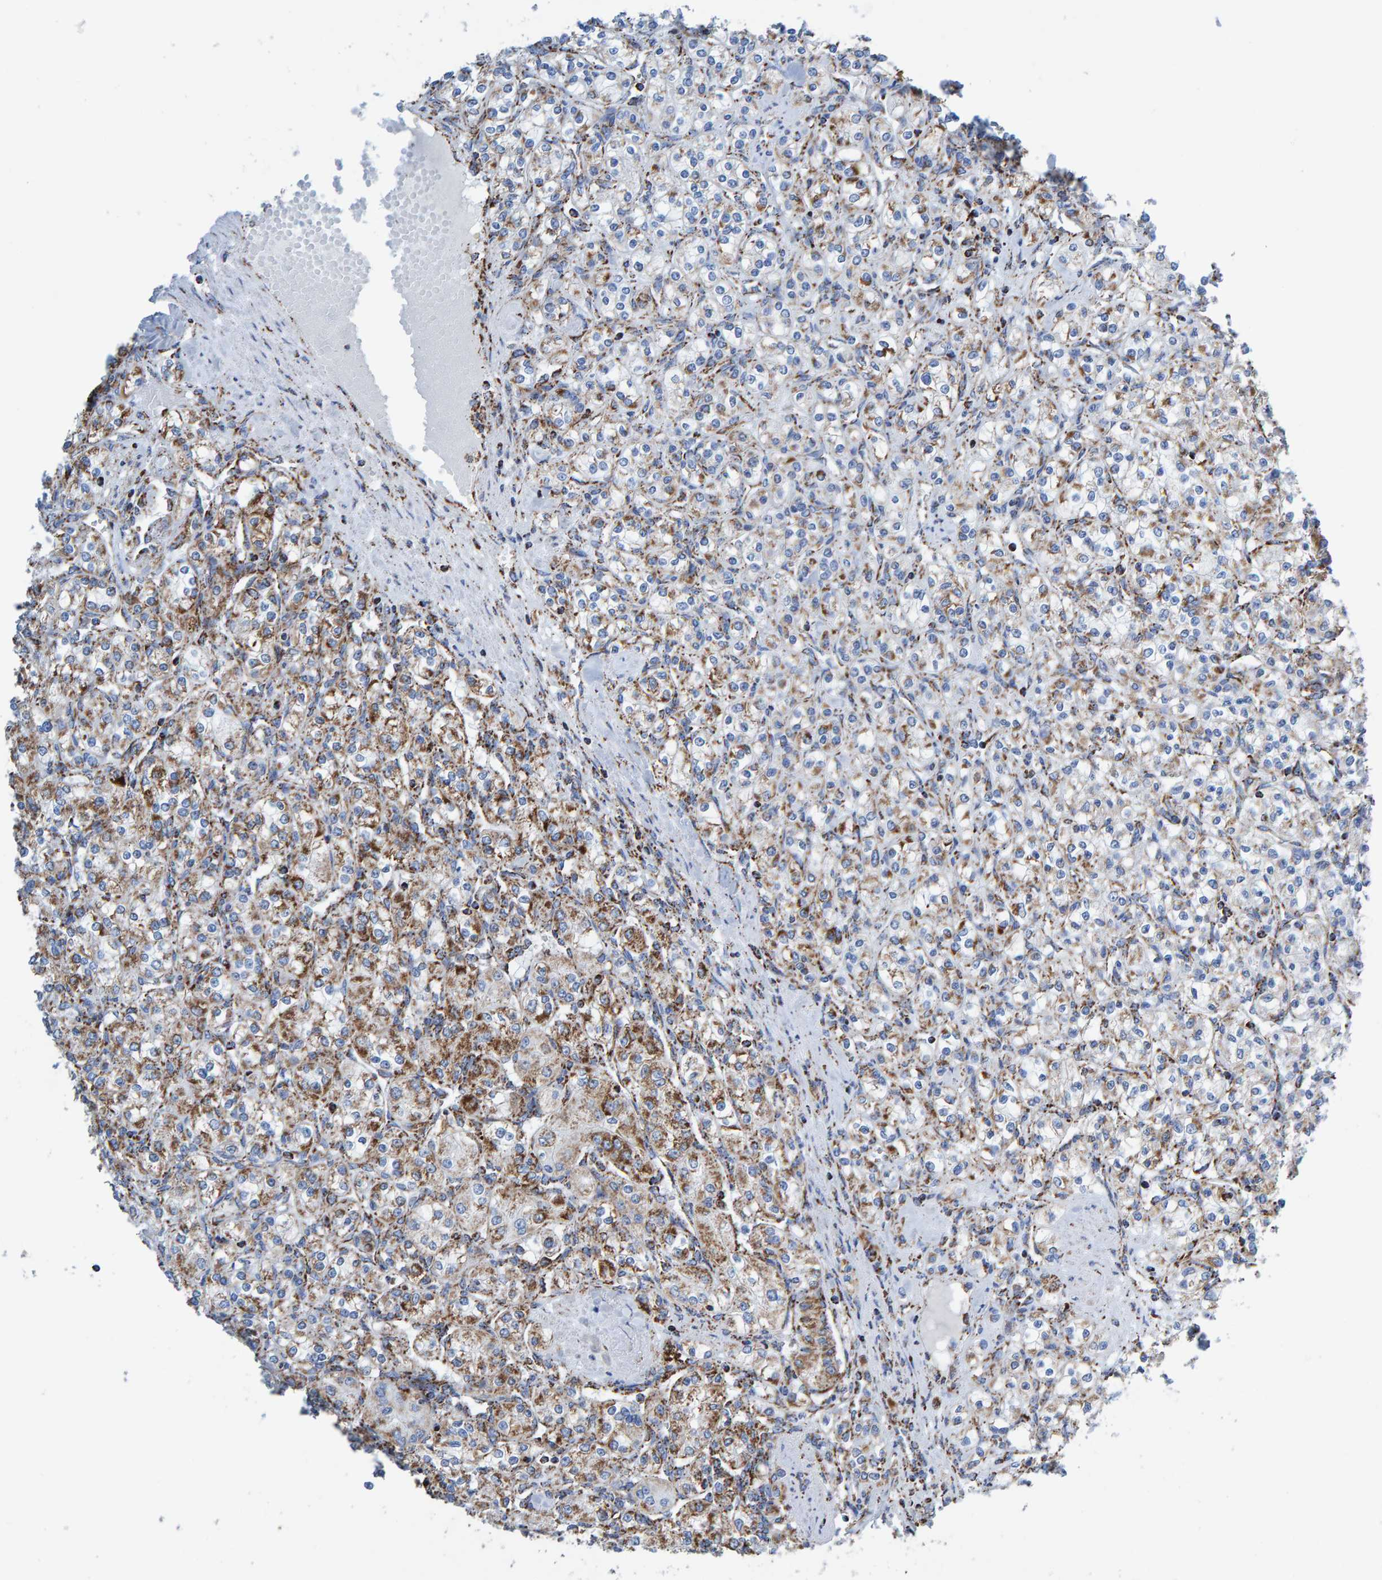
{"staining": {"intensity": "moderate", "quantity": "25%-75%", "location": "cytoplasmic/membranous"}, "tissue": "renal cancer", "cell_type": "Tumor cells", "image_type": "cancer", "snomed": [{"axis": "morphology", "description": "Adenocarcinoma, NOS"}, {"axis": "topography", "description": "Kidney"}], "caption": "Brown immunohistochemical staining in adenocarcinoma (renal) shows moderate cytoplasmic/membranous positivity in approximately 25%-75% of tumor cells.", "gene": "ENSG00000262660", "patient": {"sex": "male", "age": 77}}